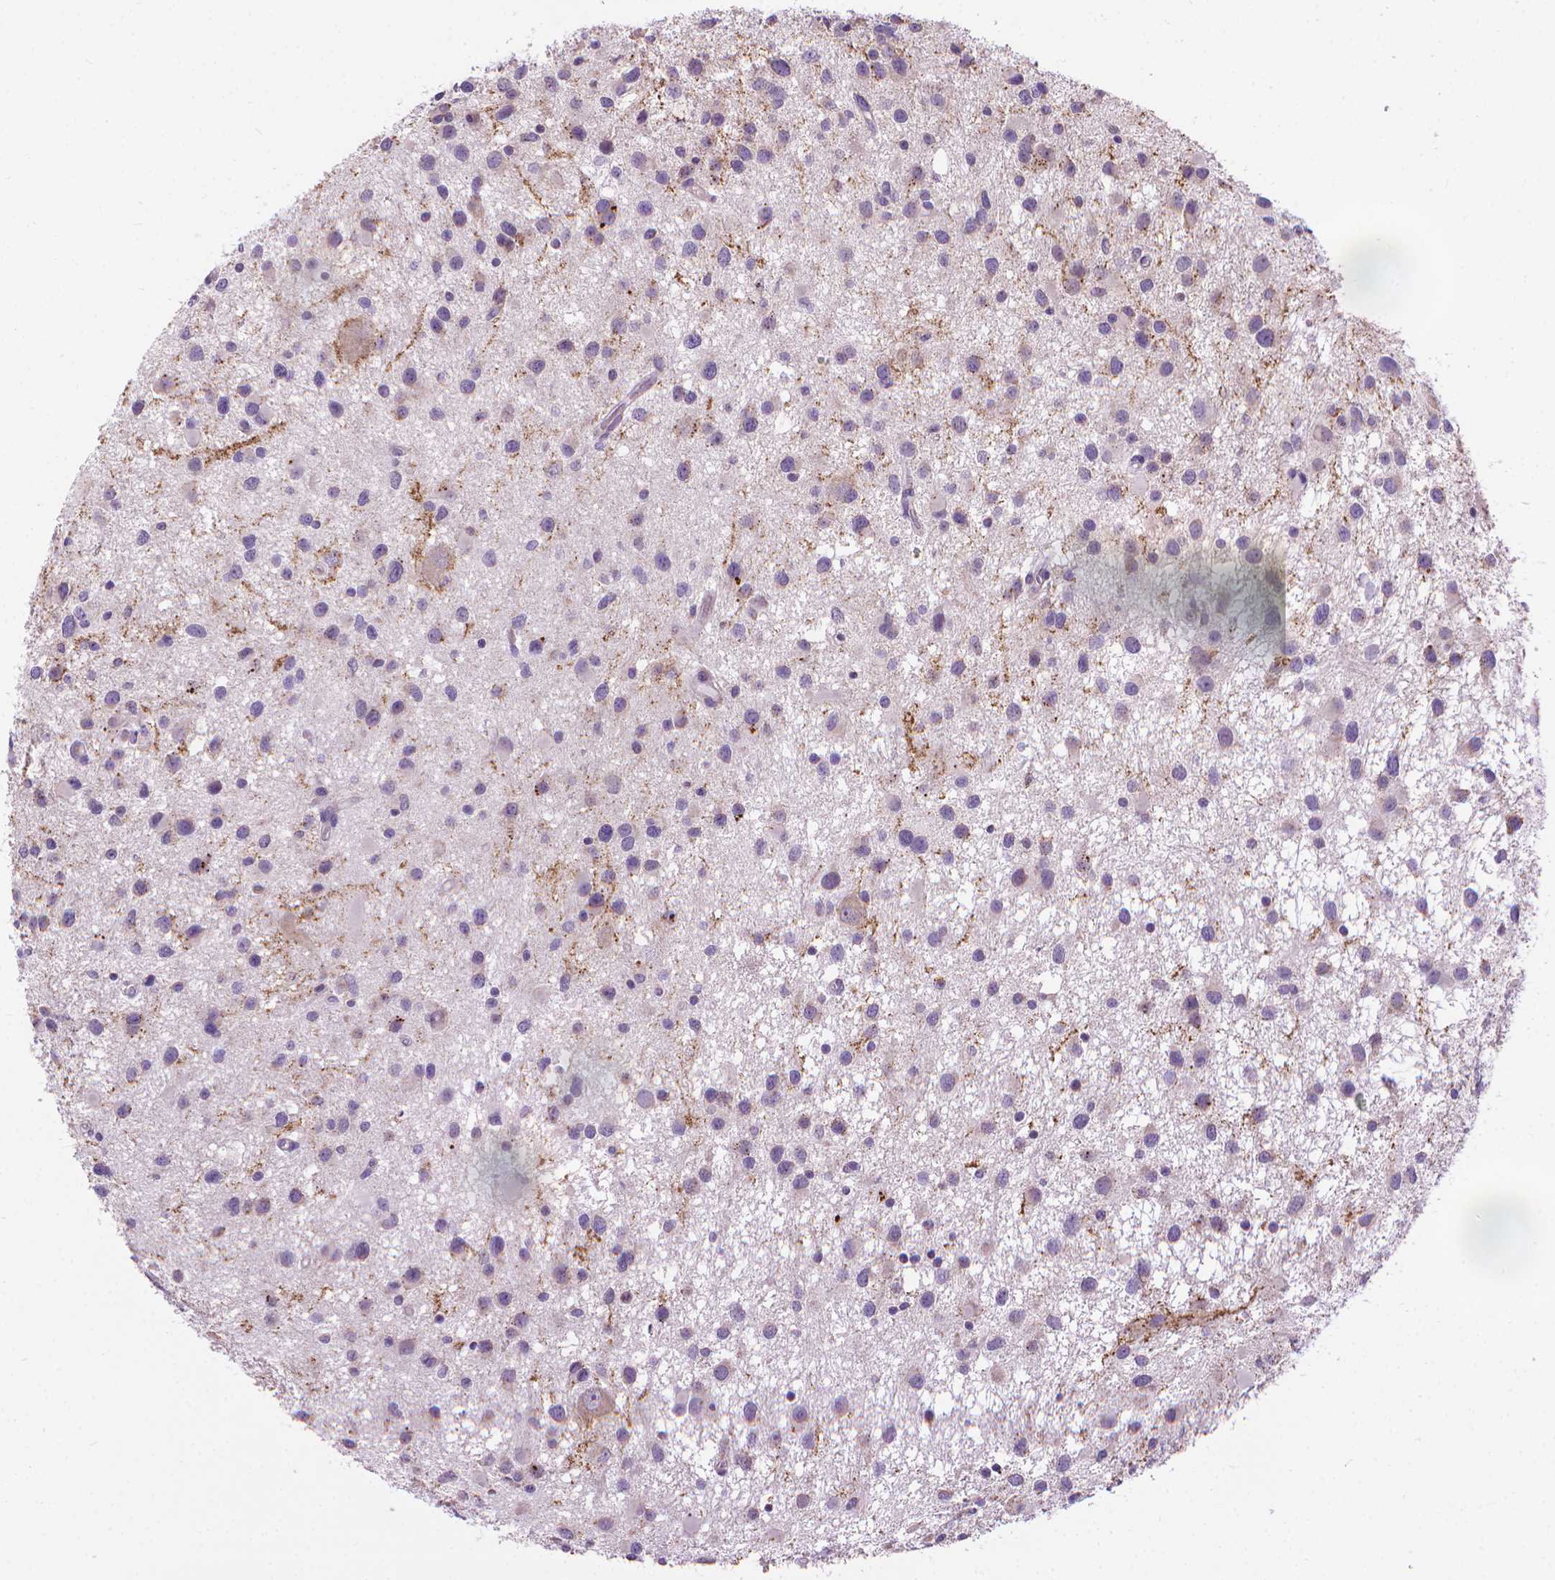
{"staining": {"intensity": "negative", "quantity": "none", "location": "none"}, "tissue": "glioma", "cell_type": "Tumor cells", "image_type": "cancer", "snomed": [{"axis": "morphology", "description": "Glioma, malignant, Low grade"}, {"axis": "topography", "description": "Brain"}], "caption": "Glioma was stained to show a protein in brown. There is no significant positivity in tumor cells.", "gene": "SYN1", "patient": {"sex": "female", "age": 32}}